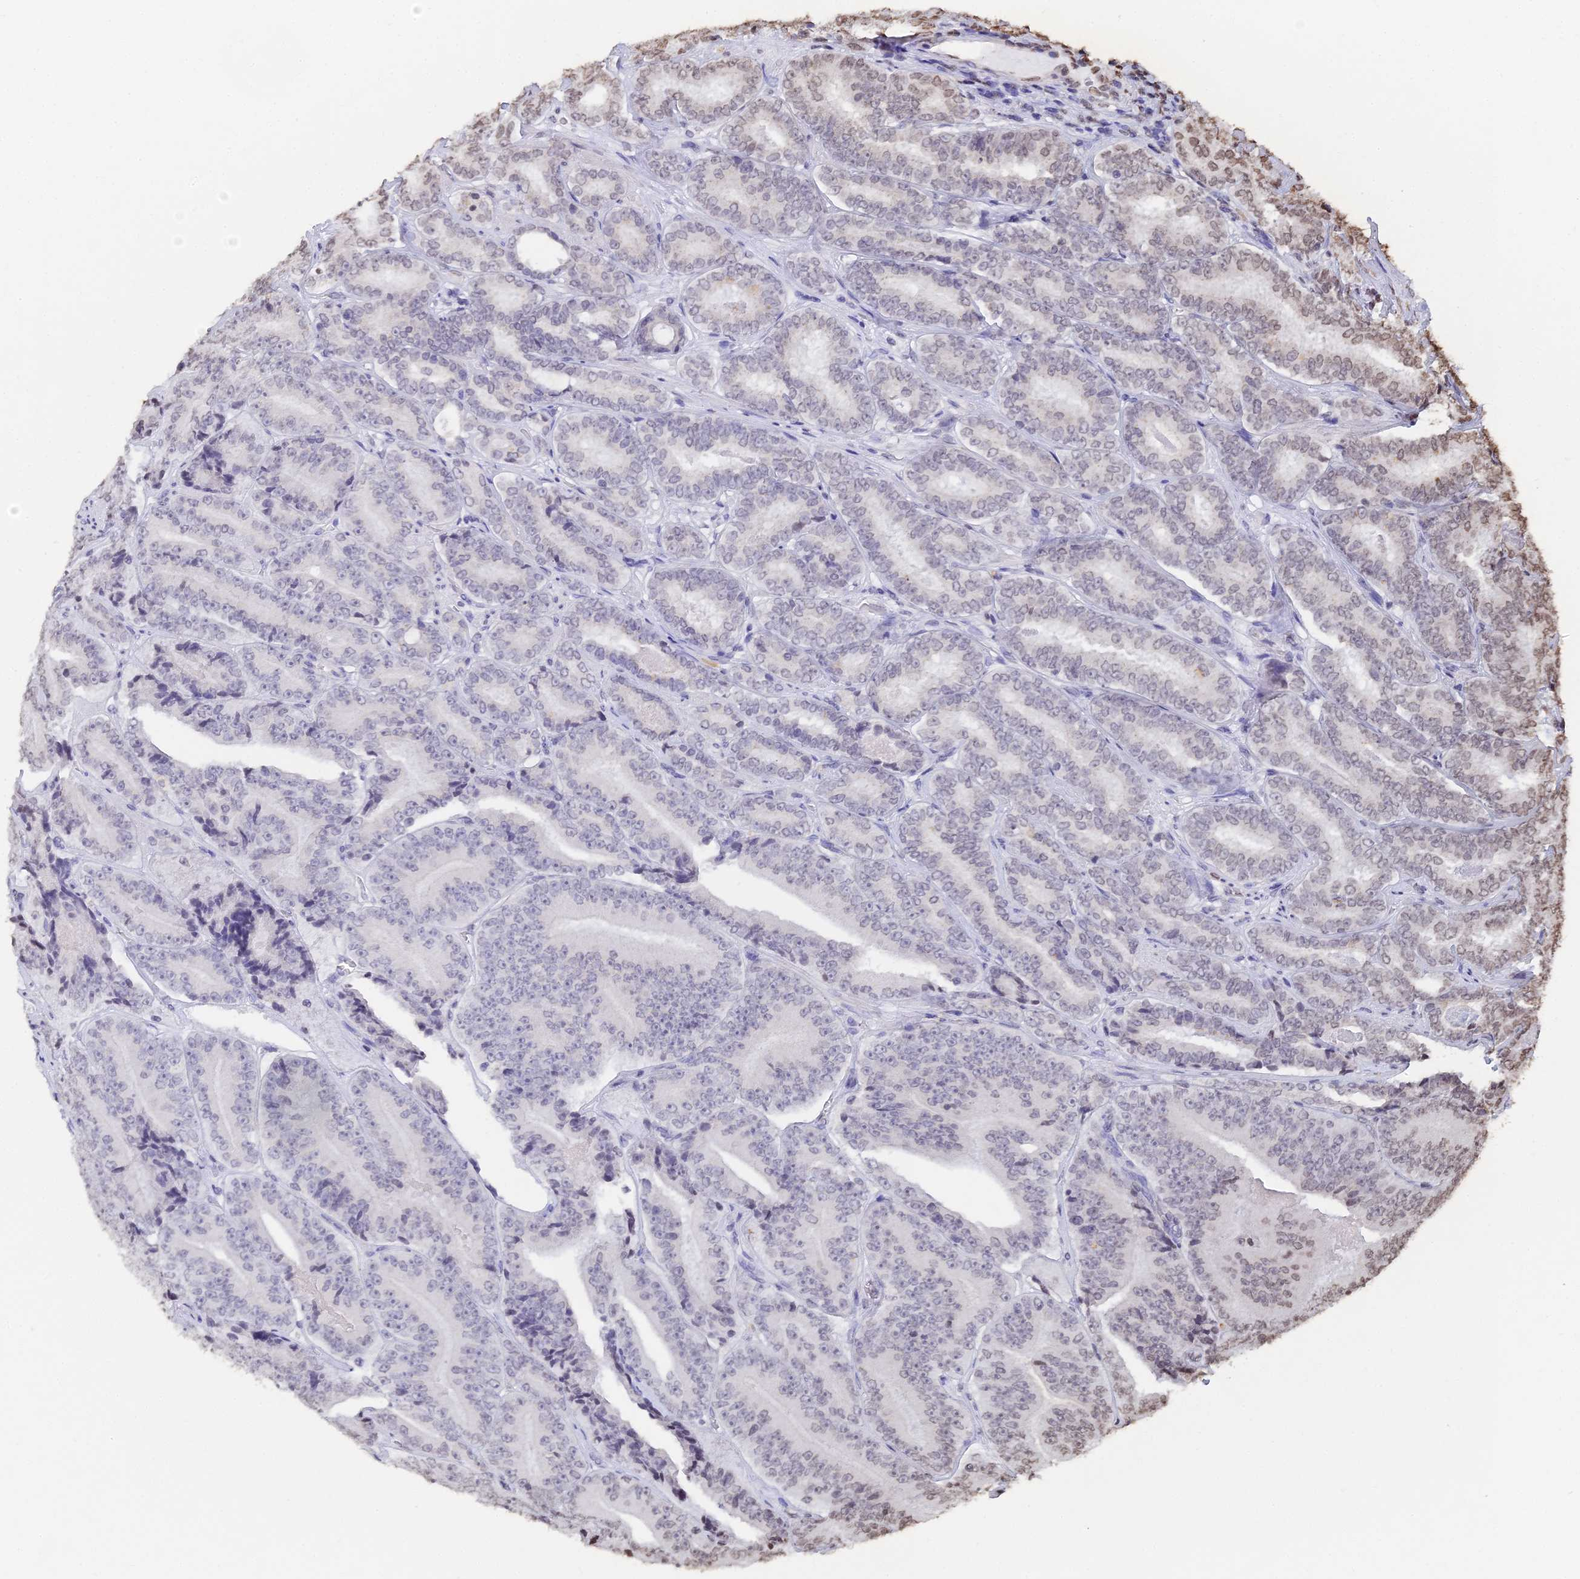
{"staining": {"intensity": "negative", "quantity": "none", "location": "none"}, "tissue": "prostate cancer", "cell_type": "Tumor cells", "image_type": "cancer", "snomed": [{"axis": "morphology", "description": "Adenocarcinoma, High grade"}, {"axis": "topography", "description": "Prostate"}], "caption": "DAB (3,3'-diaminobenzidine) immunohistochemical staining of human prostate high-grade adenocarcinoma displays no significant positivity in tumor cells. (IHC, brightfield microscopy, high magnification).", "gene": "GBP3", "patient": {"sex": "male", "age": 72}}